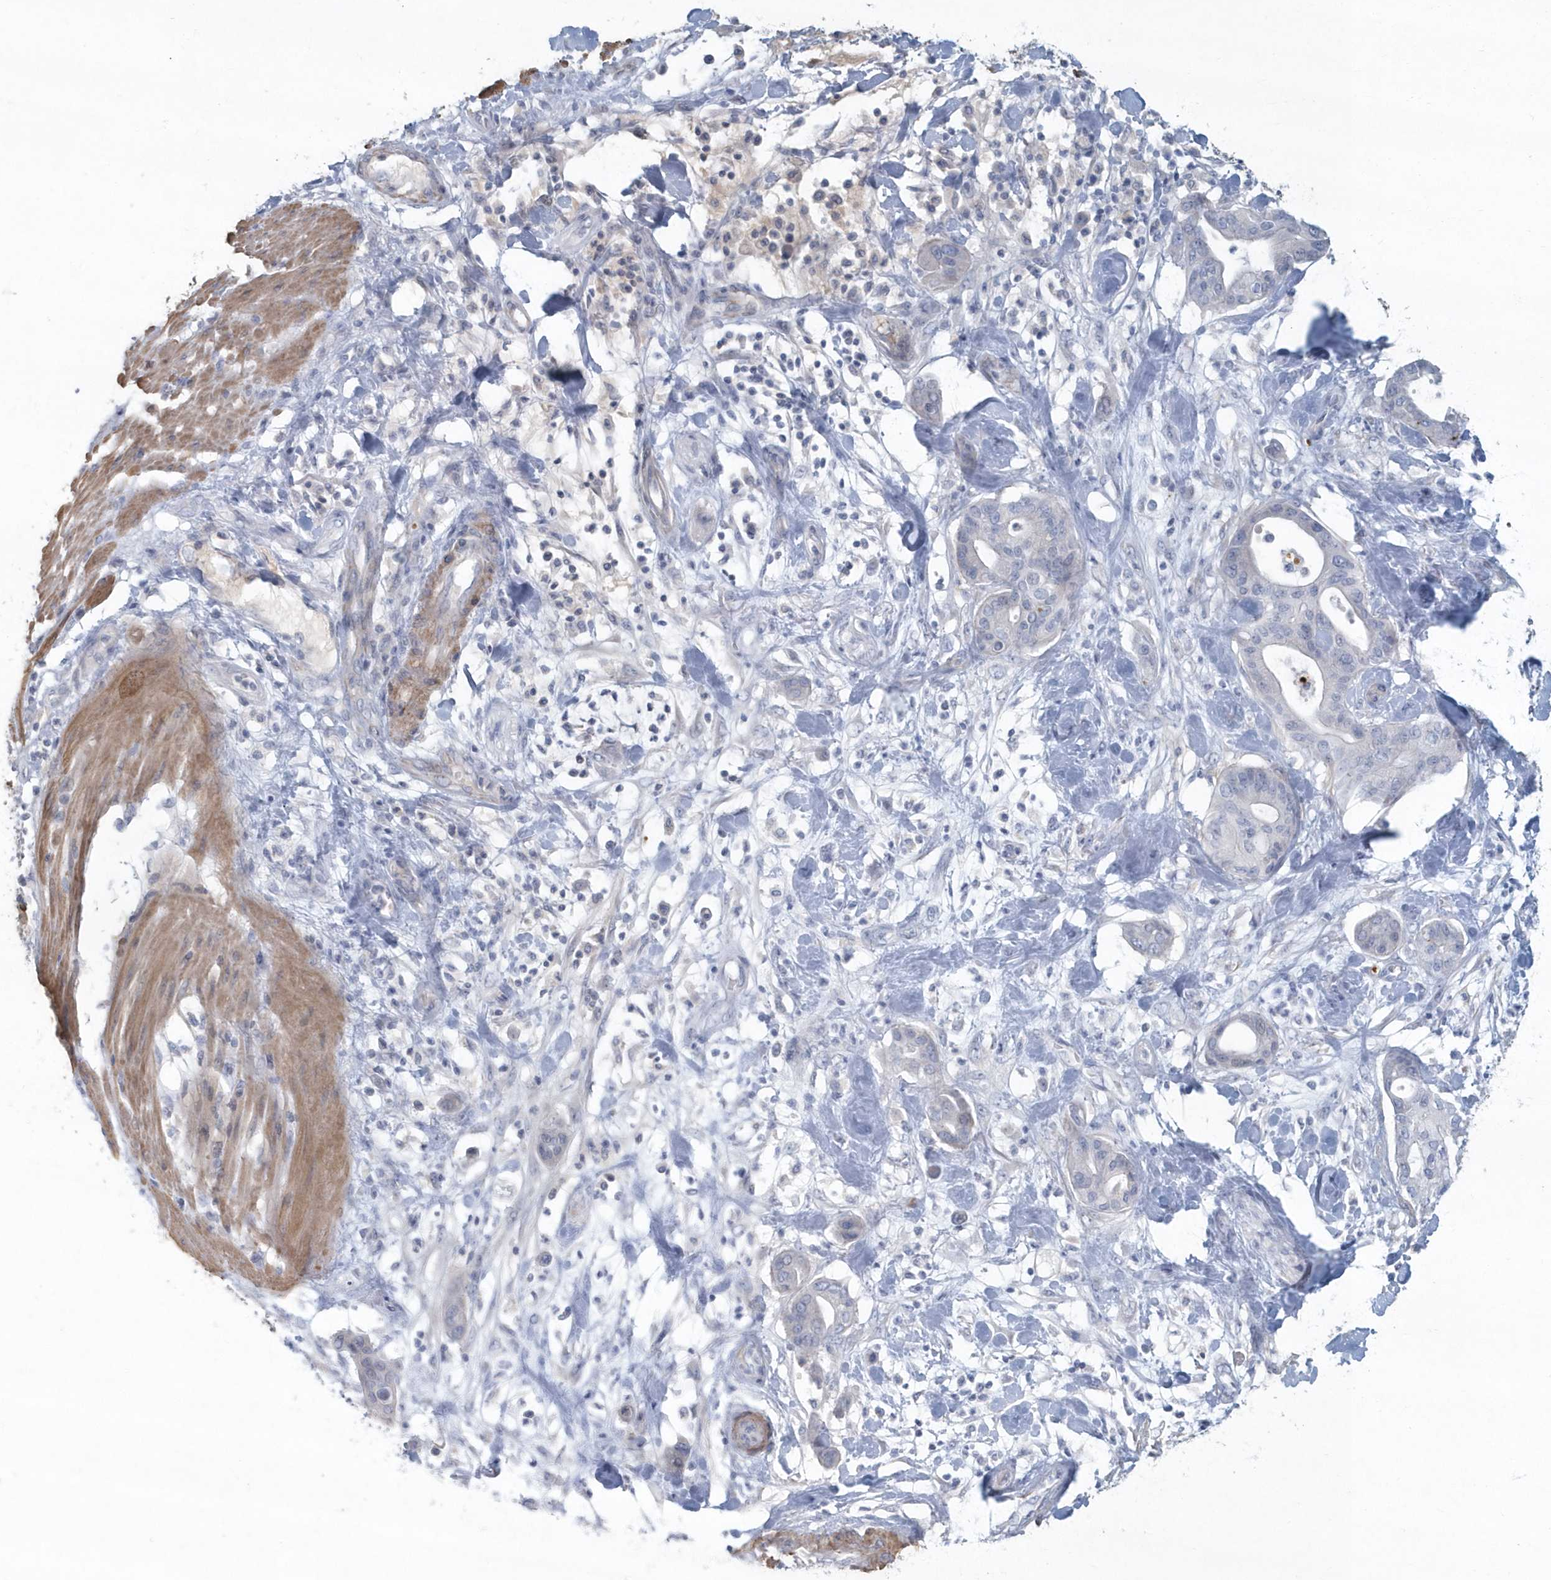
{"staining": {"intensity": "negative", "quantity": "none", "location": "none"}, "tissue": "pancreatic cancer", "cell_type": "Tumor cells", "image_type": "cancer", "snomed": [{"axis": "morphology", "description": "Adenocarcinoma, NOS"}, {"axis": "morphology", "description": "Adenocarcinoma, metastatic, NOS"}, {"axis": "topography", "description": "Lymph node"}, {"axis": "topography", "description": "Pancreas"}, {"axis": "topography", "description": "Duodenum"}], "caption": "DAB immunohistochemical staining of pancreatic cancer (metastatic adenocarcinoma) reveals no significant expression in tumor cells. (DAB immunohistochemistry visualized using brightfield microscopy, high magnification).", "gene": "MYOT", "patient": {"sex": "female", "age": 64}}